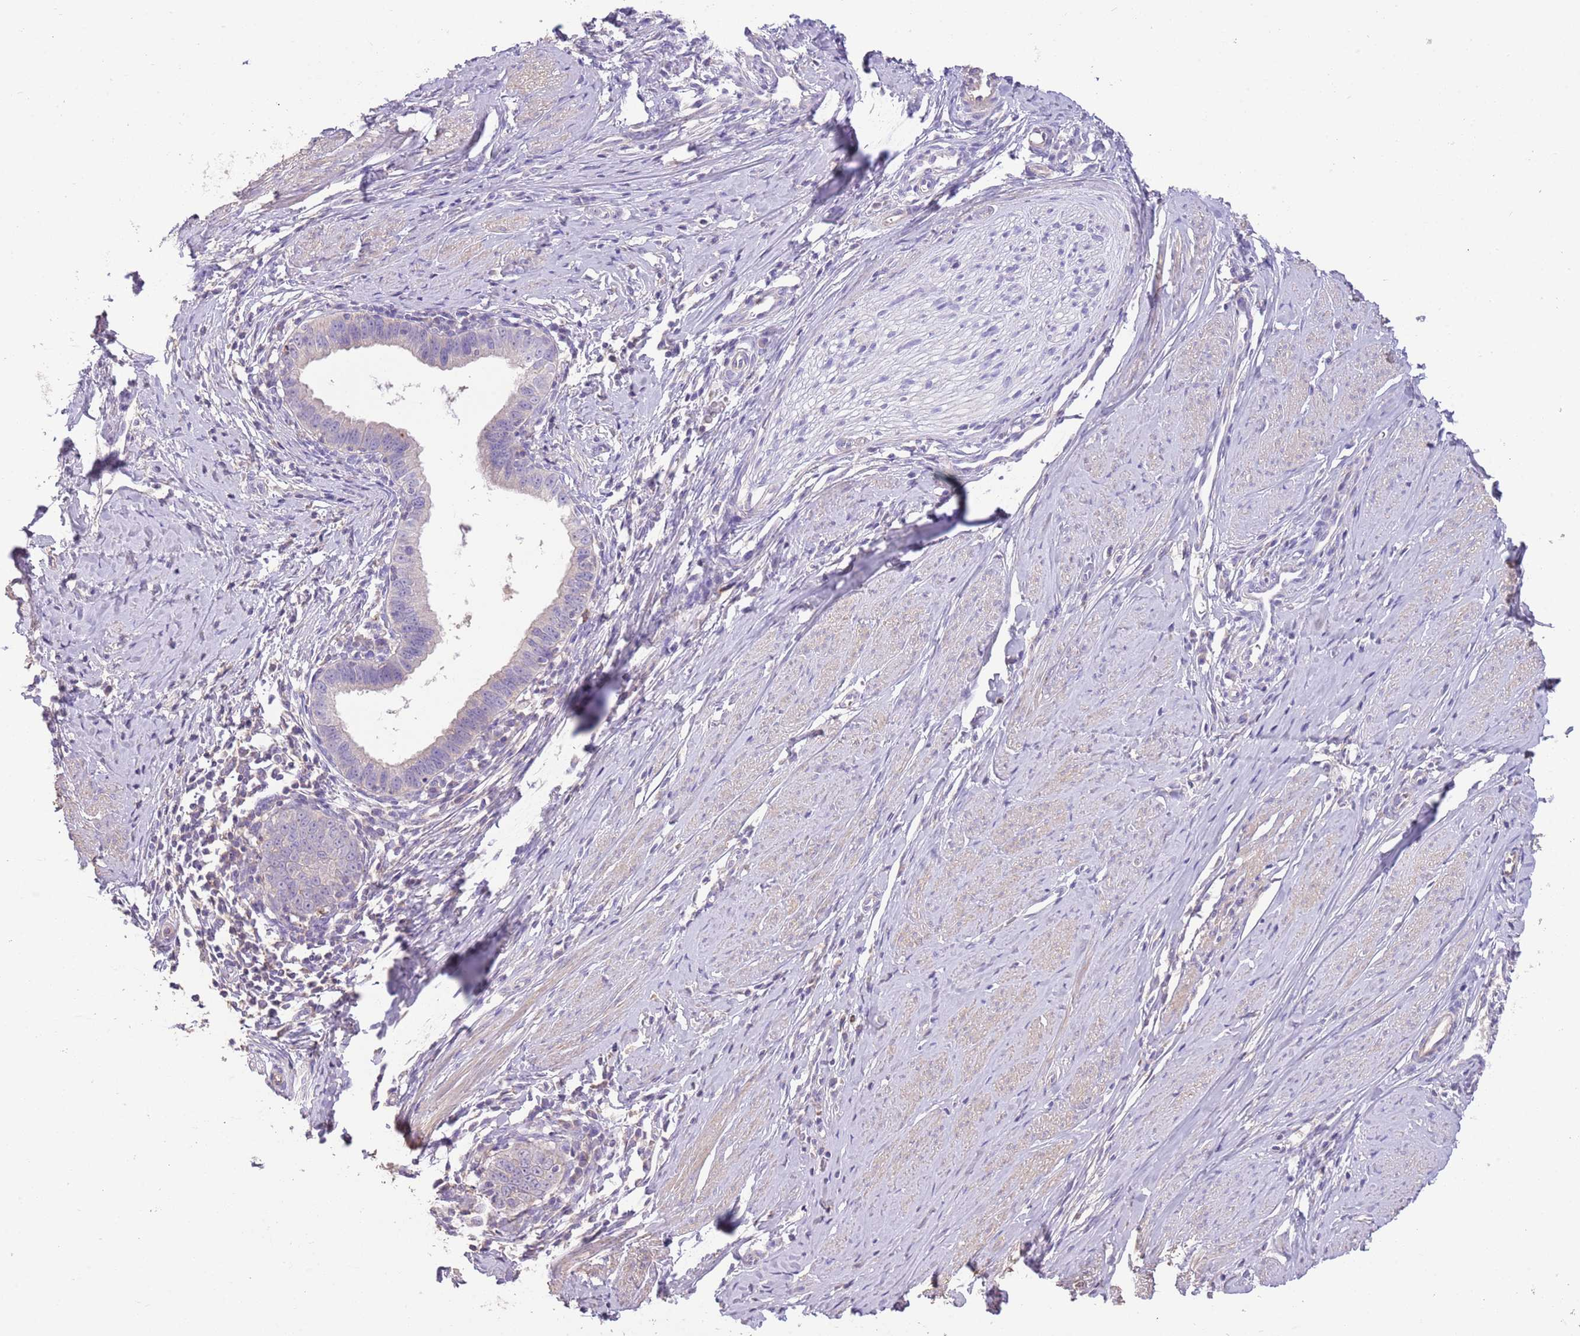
{"staining": {"intensity": "negative", "quantity": "none", "location": "none"}, "tissue": "cervical cancer", "cell_type": "Tumor cells", "image_type": "cancer", "snomed": [{"axis": "morphology", "description": "Adenocarcinoma, NOS"}, {"axis": "topography", "description": "Cervix"}], "caption": "Immunohistochemistry histopathology image of neoplastic tissue: human cervical cancer stained with DAB (3,3'-diaminobenzidine) shows no significant protein expression in tumor cells. (DAB immunohistochemistry (IHC), high magnification).", "gene": "SFTPA1", "patient": {"sex": "female", "age": 36}}